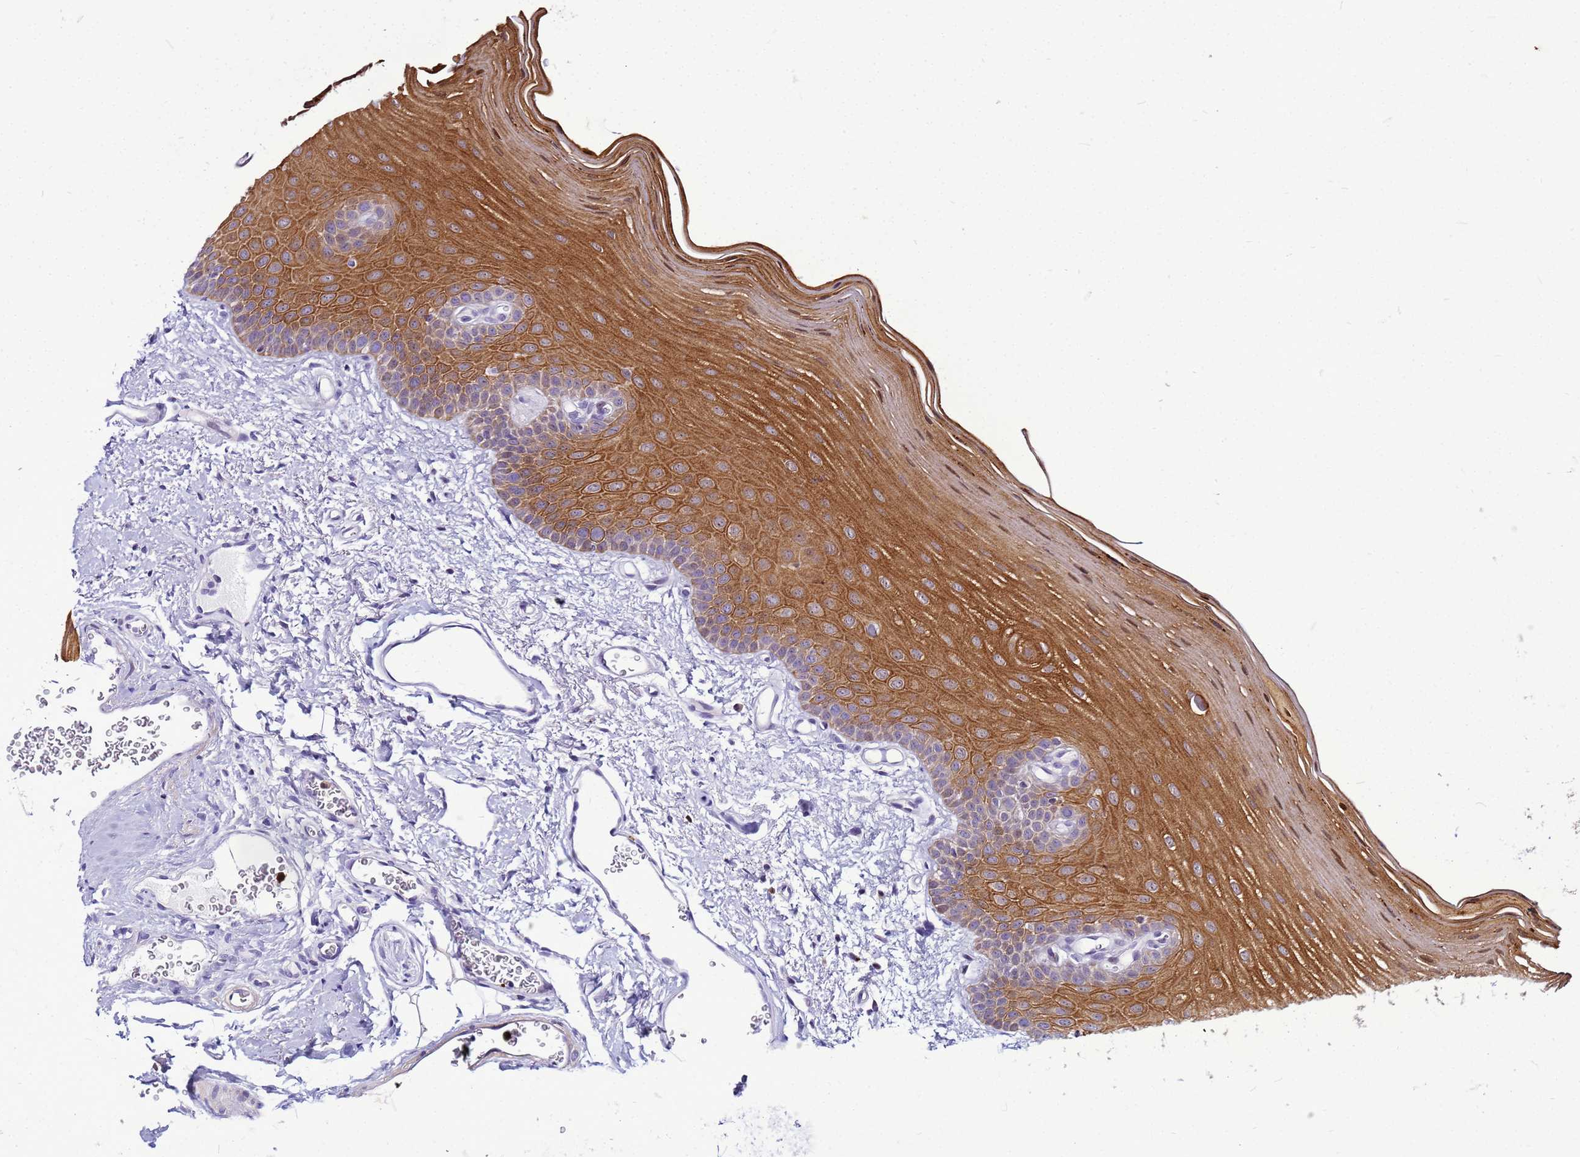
{"staining": {"intensity": "moderate", "quantity": ">75%", "location": "cytoplasmic/membranous"}, "tissue": "oral mucosa", "cell_type": "Squamous epithelial cells", "image_type": "normal", "snomed": [{"axis": "morphology", "description": "Normal tissue, NOS"}, {"axis": "topography", "description": "Oral tissue"}], "caption": "Human oral mucosa stained with a protein marker displays moderate staining in squamous epithelial cells.", "gene": "VPS4B", "patient": {"sex": "male", "age": 68}}